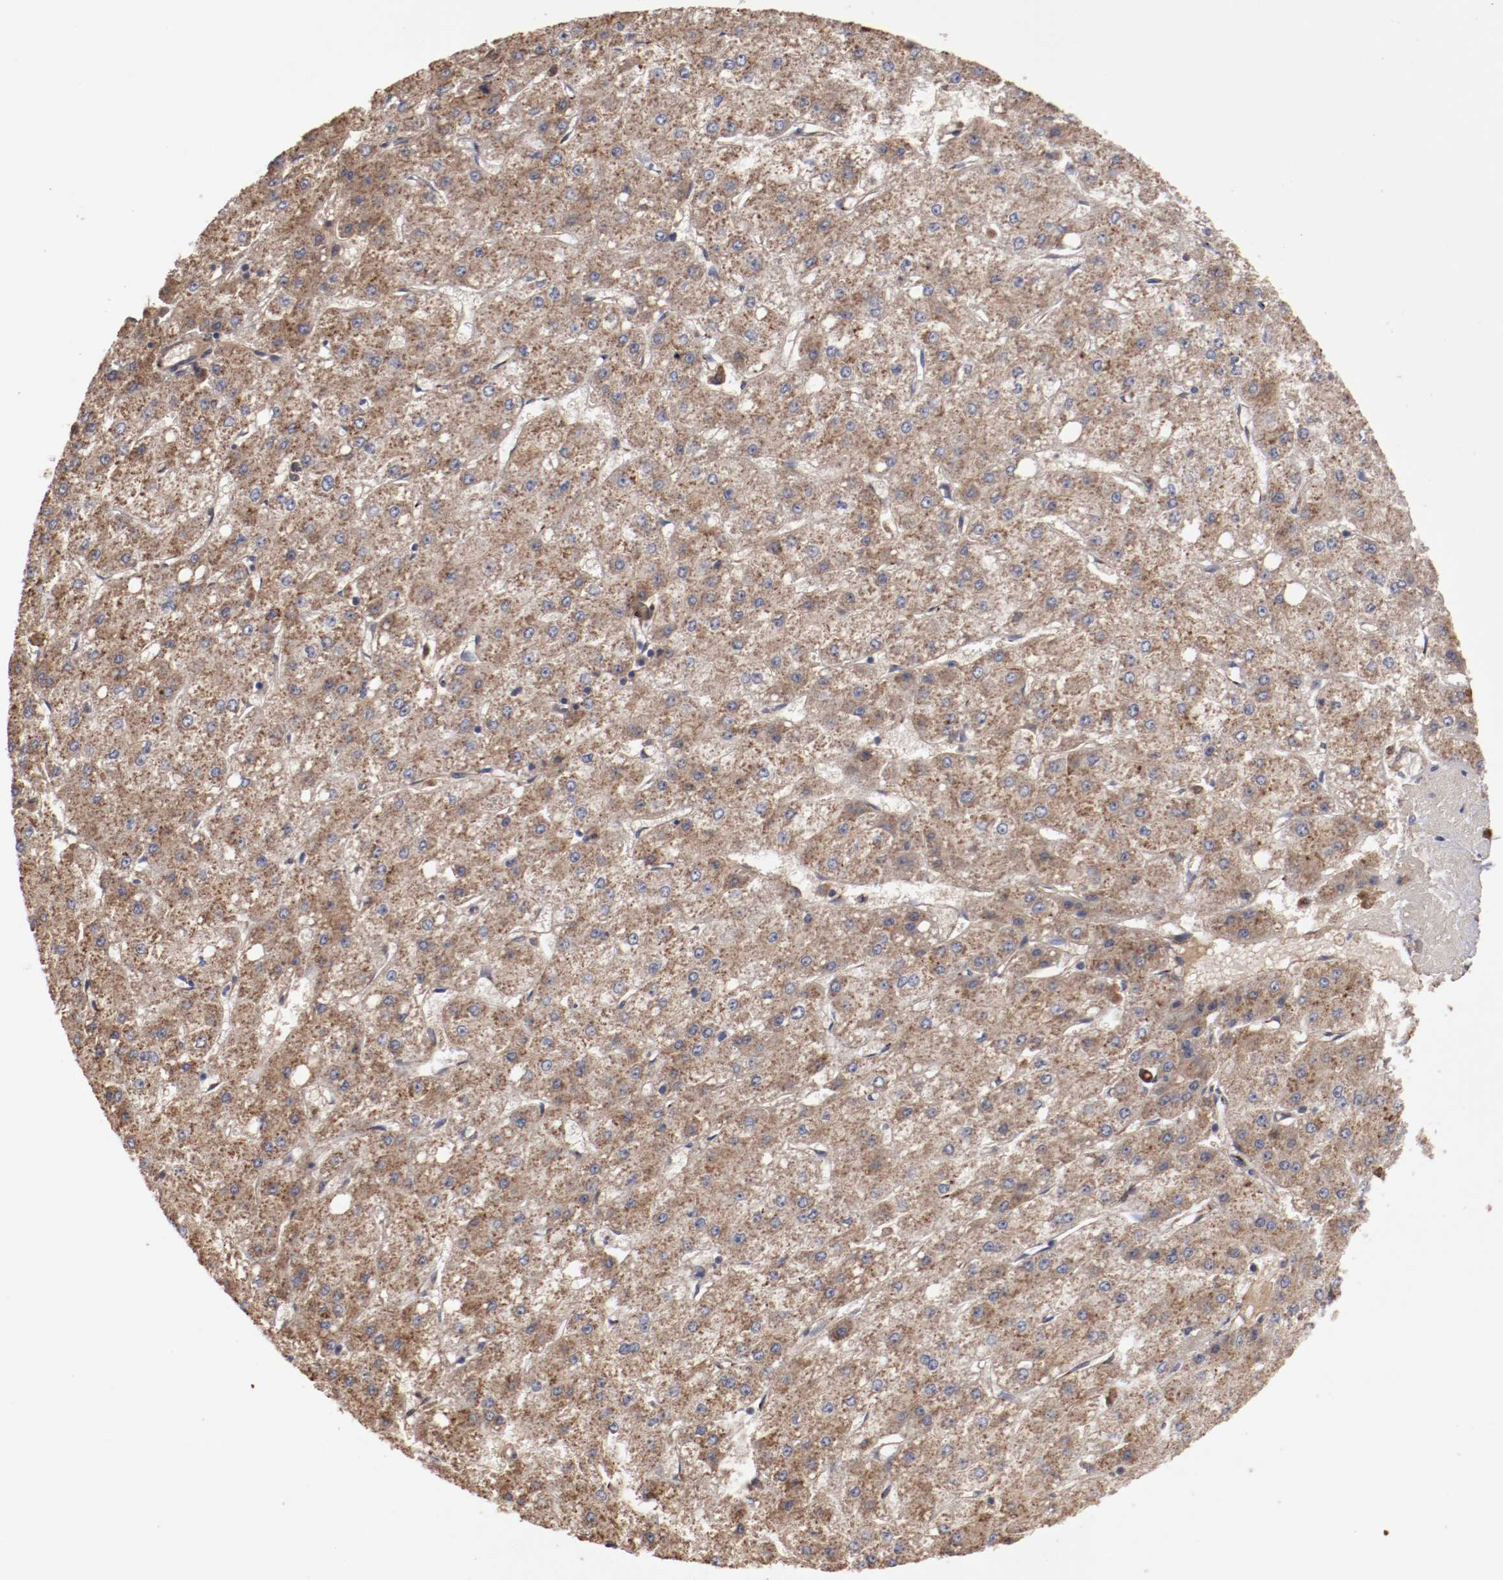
{"staining": {"intensity": "moderate", "quantity": ">75%", "location": "cytoplasmic/membranous"}, "tissue": "liver cancer", "cell_type": "Tumor cells", "image_type": "cancer", "snomed": [{"axis": "morphology", "description": "Carcinoma, Hepatocellular, NOS"}, {"axis": "topography", "description": "Liver"}], "caption": "Immunohistochemical staining of human hepatocellular carcinoma (liver) displays medium levels of moderate cytoplasmic/membranous expression in about >75% of tumor cells. (IHC, brightfield microscopy, high magnification).", "gene": "DIPK2B", "patient": {"sex": "female", "age": 52}}